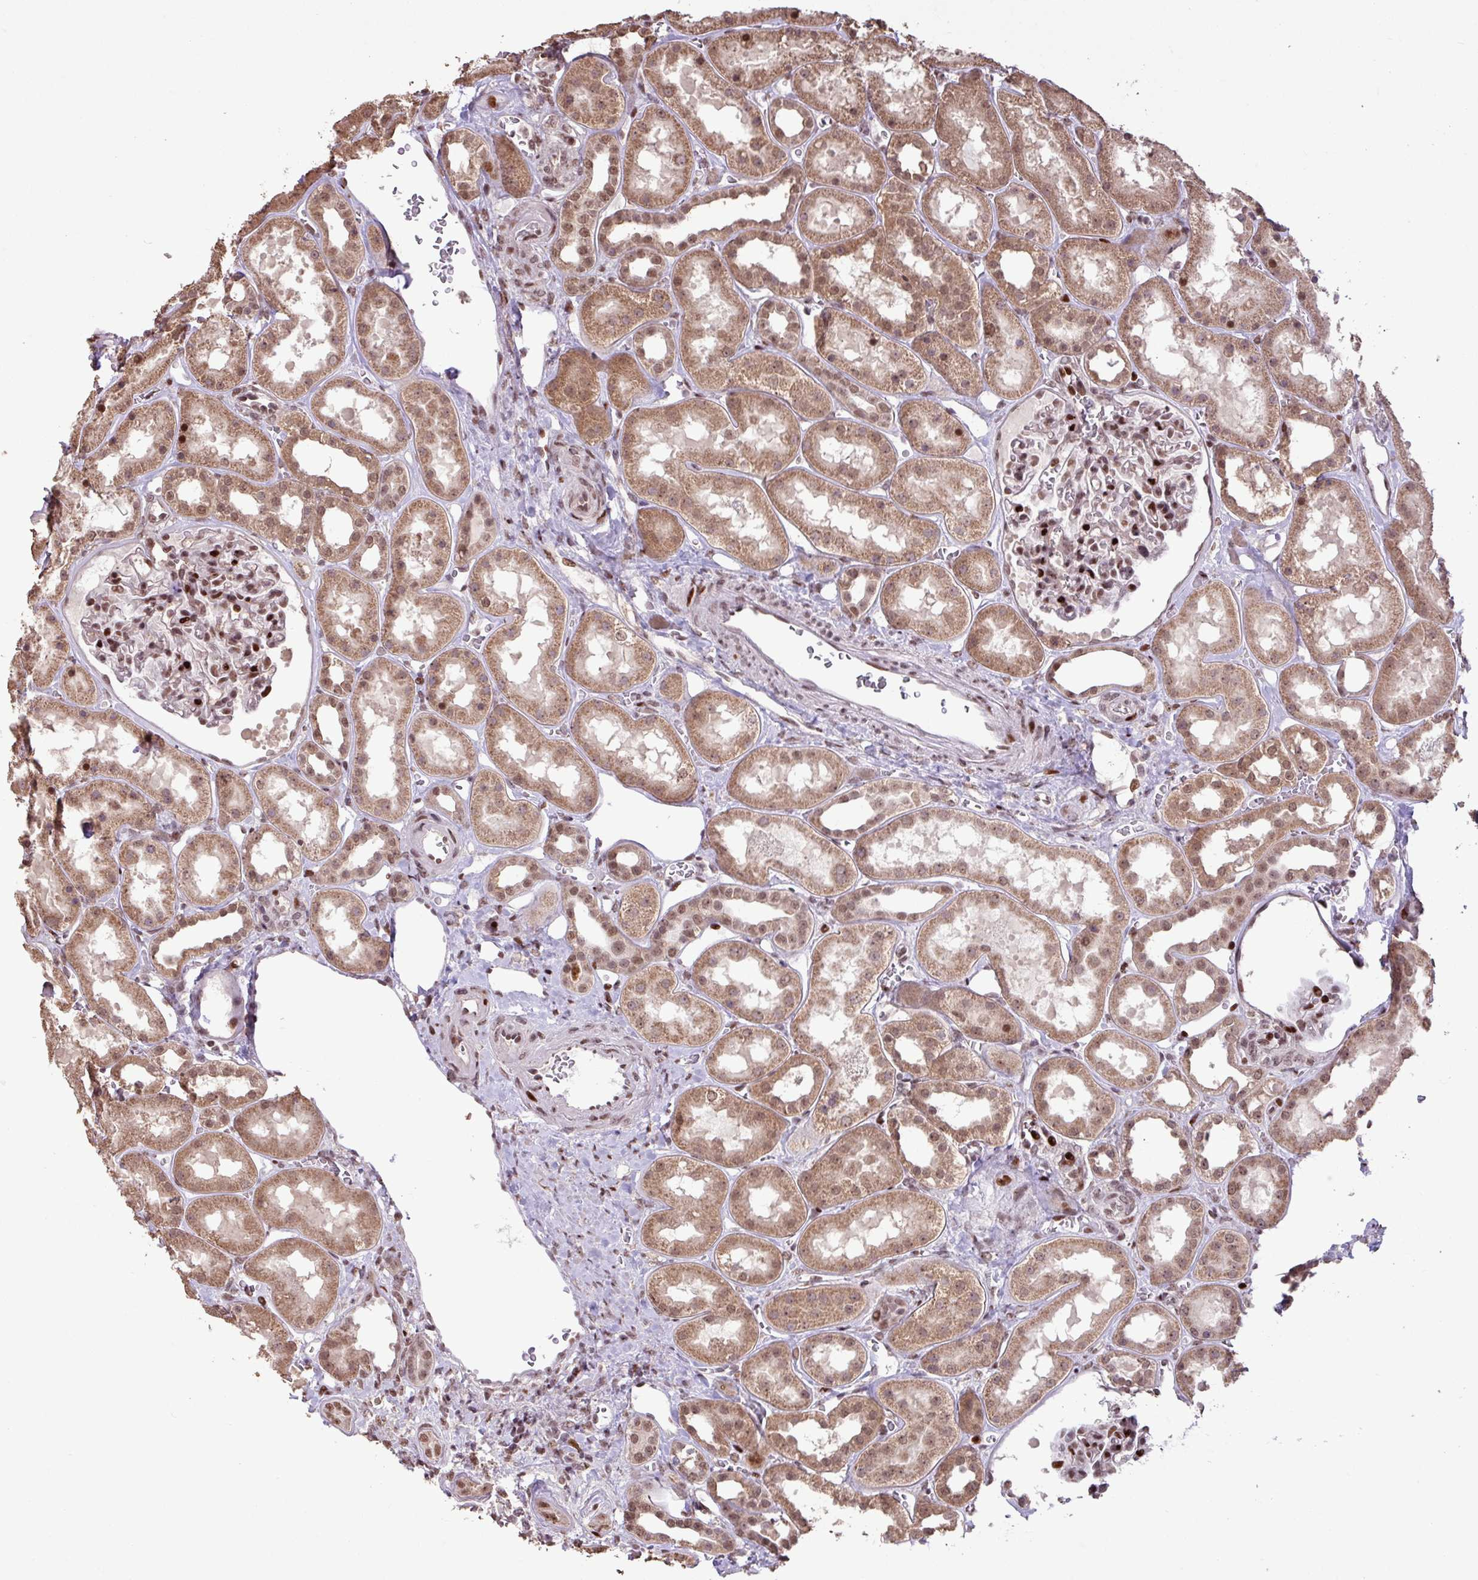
{"staining": {"intensity": "strong", "quantity": "25%-75%", "location": "nuclear"}, "tissue": "kidney", "cell_type": "Cells in glomeruli", "image_type": "normal", "snomed": [{"axis": "morphology", "description": "Normal tissue, NOS"}, {"axis": "topography", "description": "Kidney"}], "caption": "Immunohistochemistry (IHC) histopathology image of normal kidney stained for a protein (brown), which demonstrates high levels of strong nuclear expression in about 25%-75% of cells in glomeruli.", "gene": "ZNF709", "patient": {"sex": "female", "age": 41}}